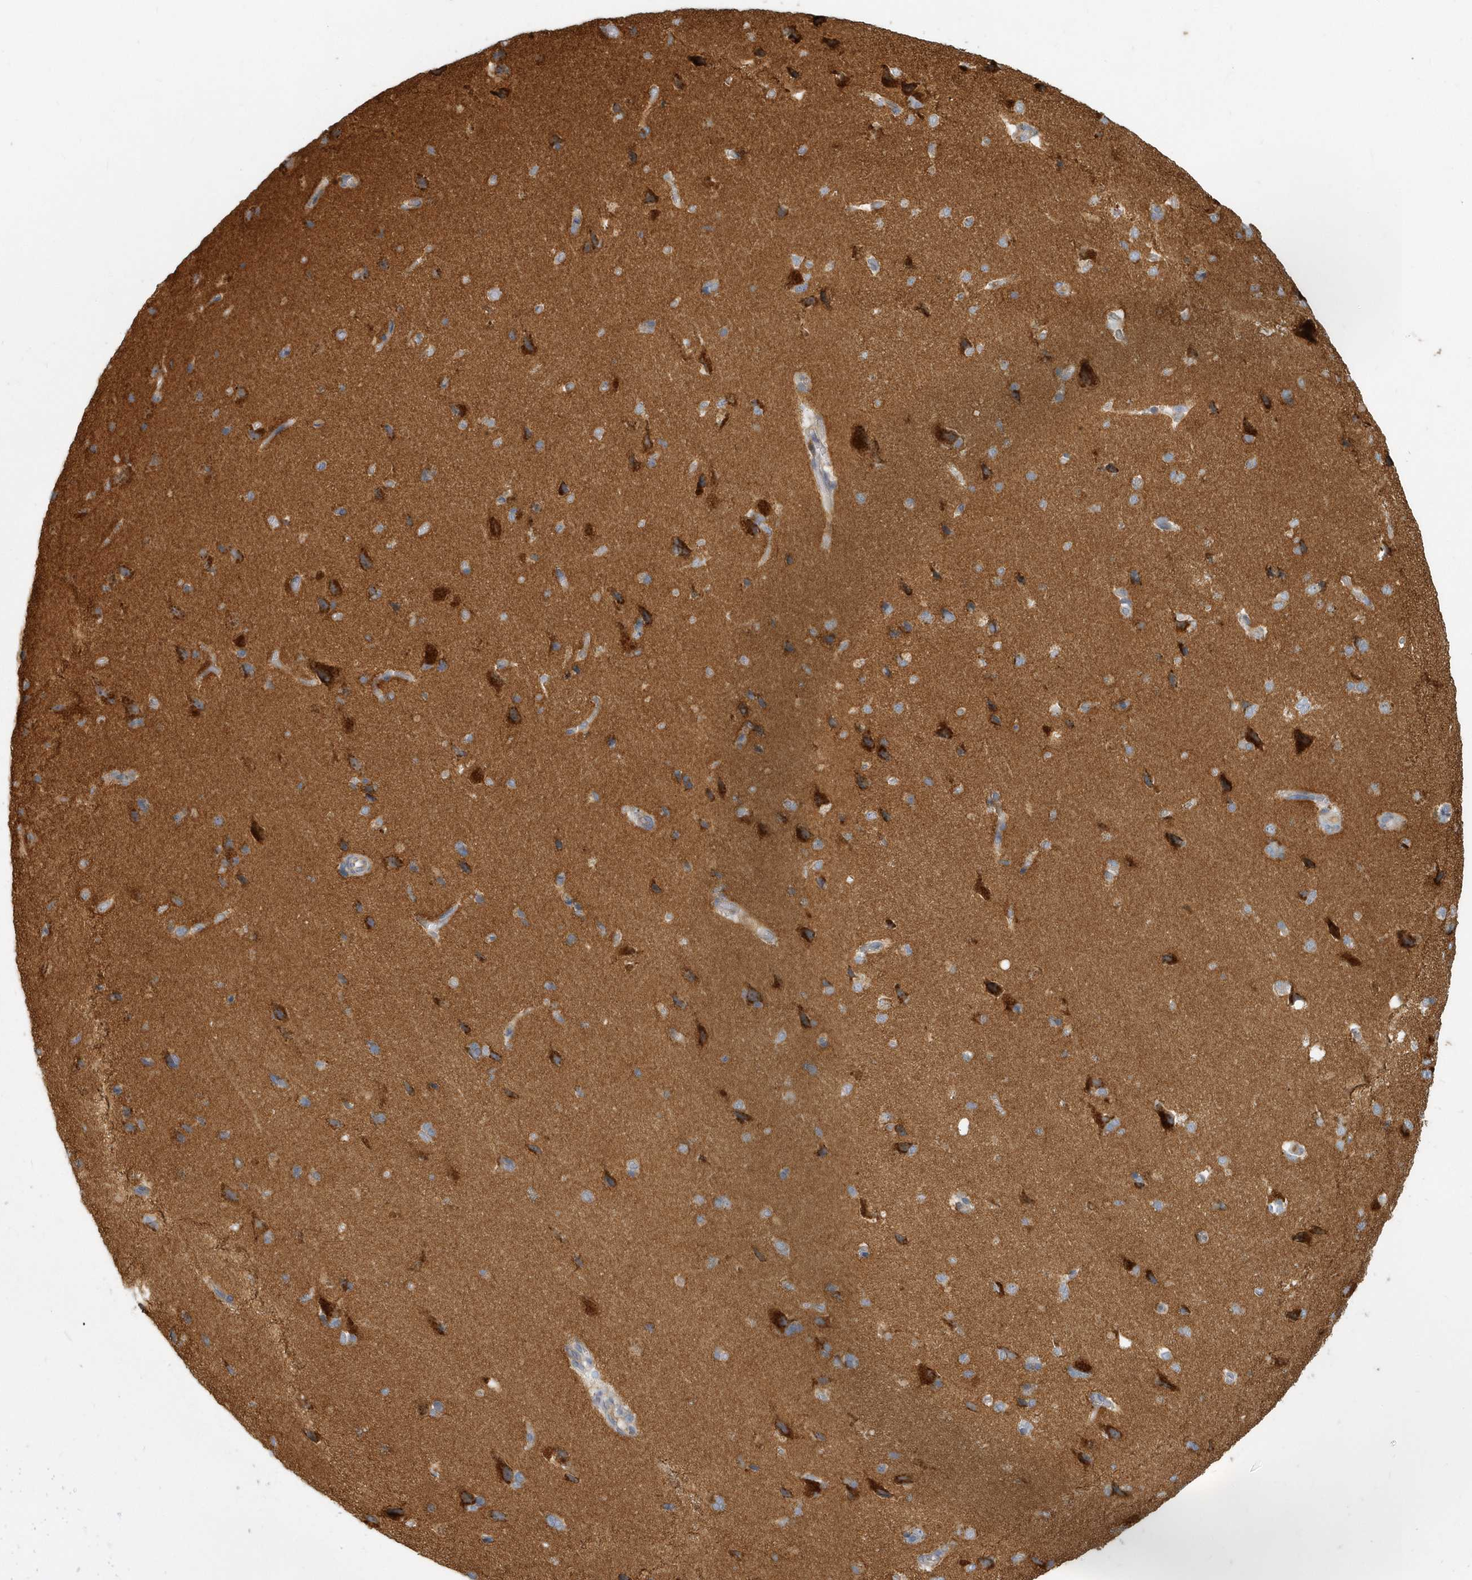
{"staining": {"intensity": "negative", "quantity": "none", "location": "none"}, "tissue": "cerebral cortex", "cell_type": "Endothelial cells", "image_type": "normal", "snomed": [{"axis": "morphology", "description": "Normal tissue, NOS"}, {"axis": "topography", "description": "Cerebral cortex"}], "caption": "This photomicrograph is of unremarkable cerebral cortex stained with immunohistochemistry (IHC) to label a protein in brown with the nuclei are counter-stained blue. There is no staining in endothelial cells.", "gene": "NAPB", "patient": {"sex": "male", "age": 62}}